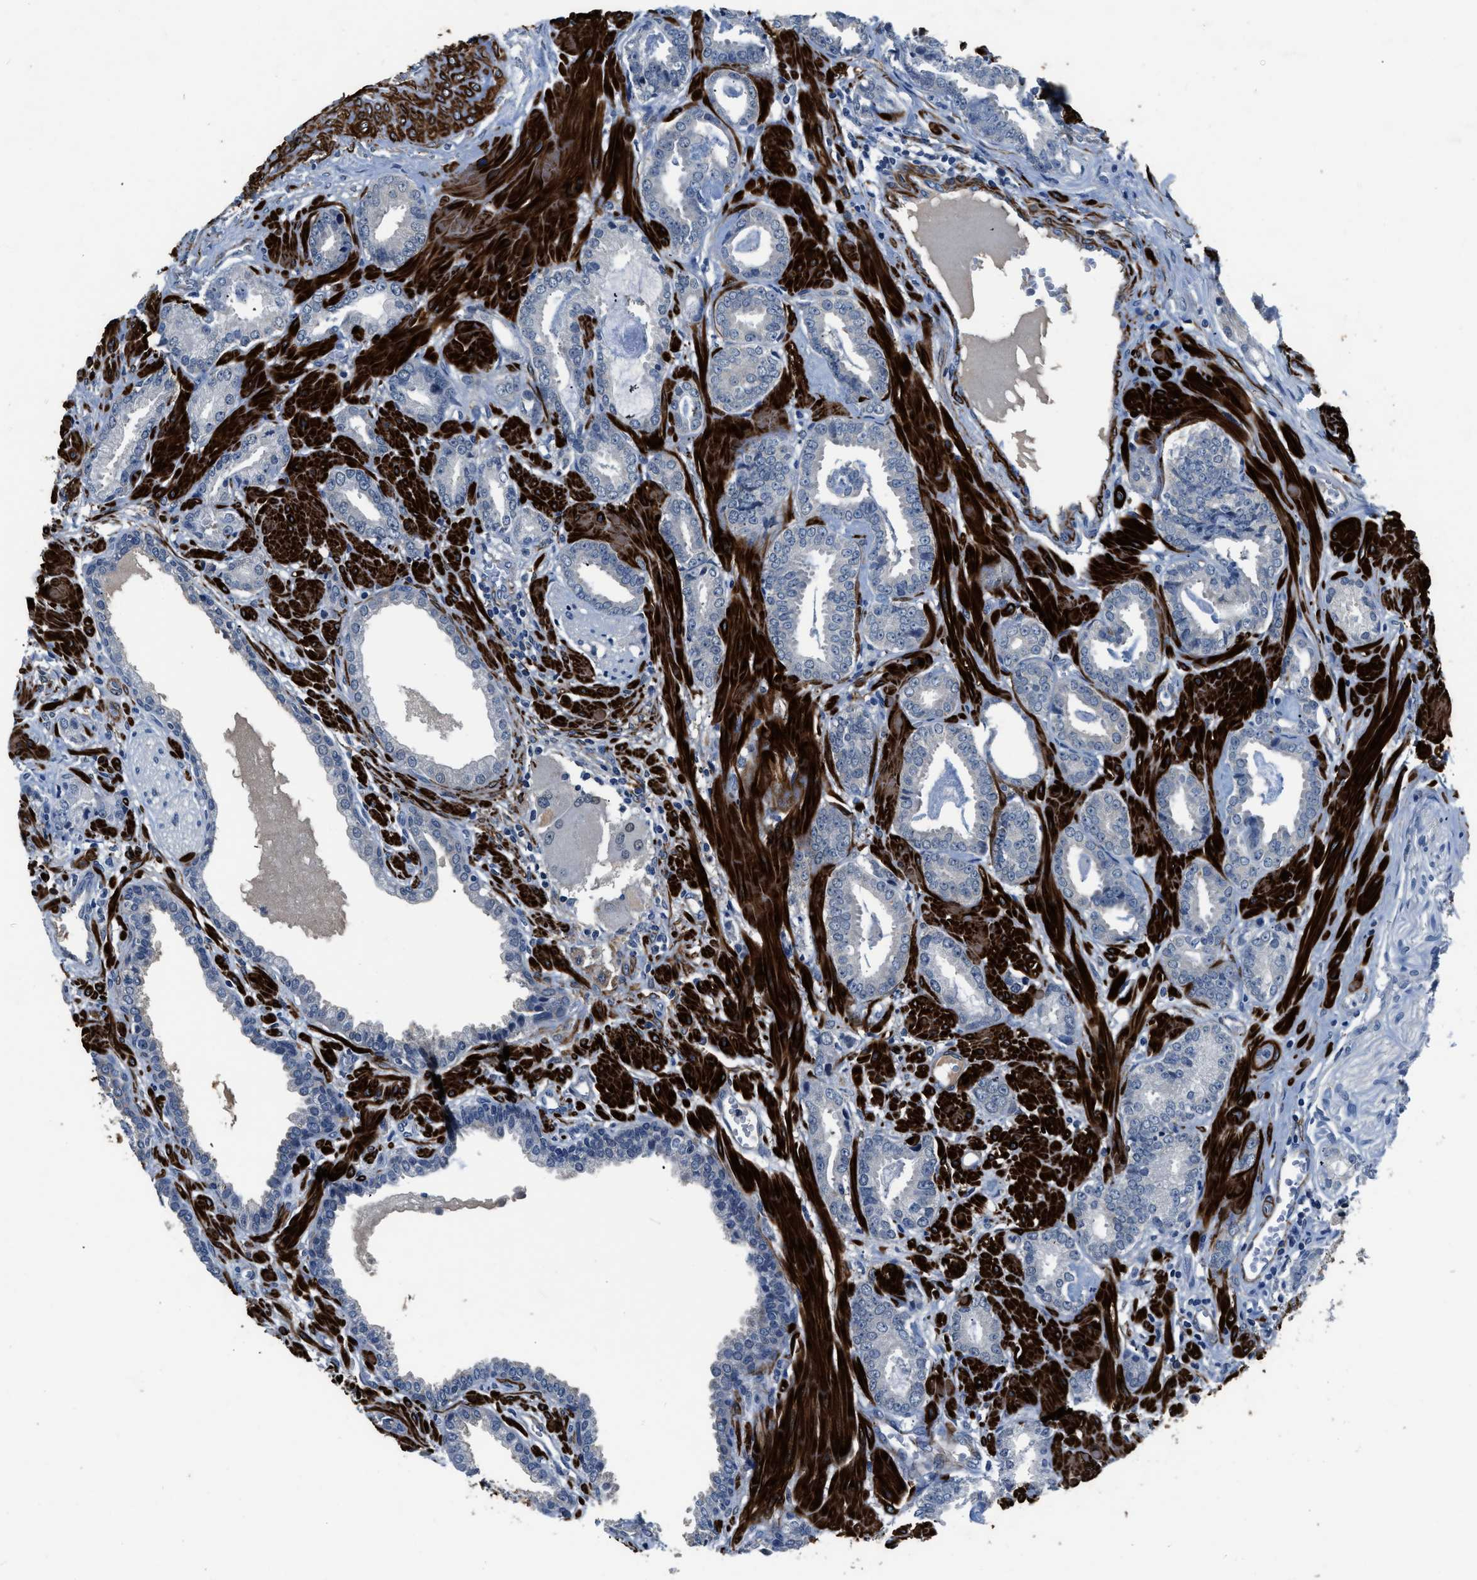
{"staining": {"intensity": "negative", "quantity": "none", "location": "none"}, "tissue": "prostate cancer", "cell_type": "Tumor cells", "image_type": "cancer", "snomed": [{"axis": "morphology", "description": "Adenocarcinoma, Low grade"}, {"axis": "topography", "description": "Prostate"}], "caption": "Immunohistochemistry (IHC) photomicrograph of human low-grade adenocarcinoma (prostate) stained for a protein (brown), which demonstrates no staining in tumor cells.", "gene": "LANCL2", "patient": {"sex": "male", "age": 53}}